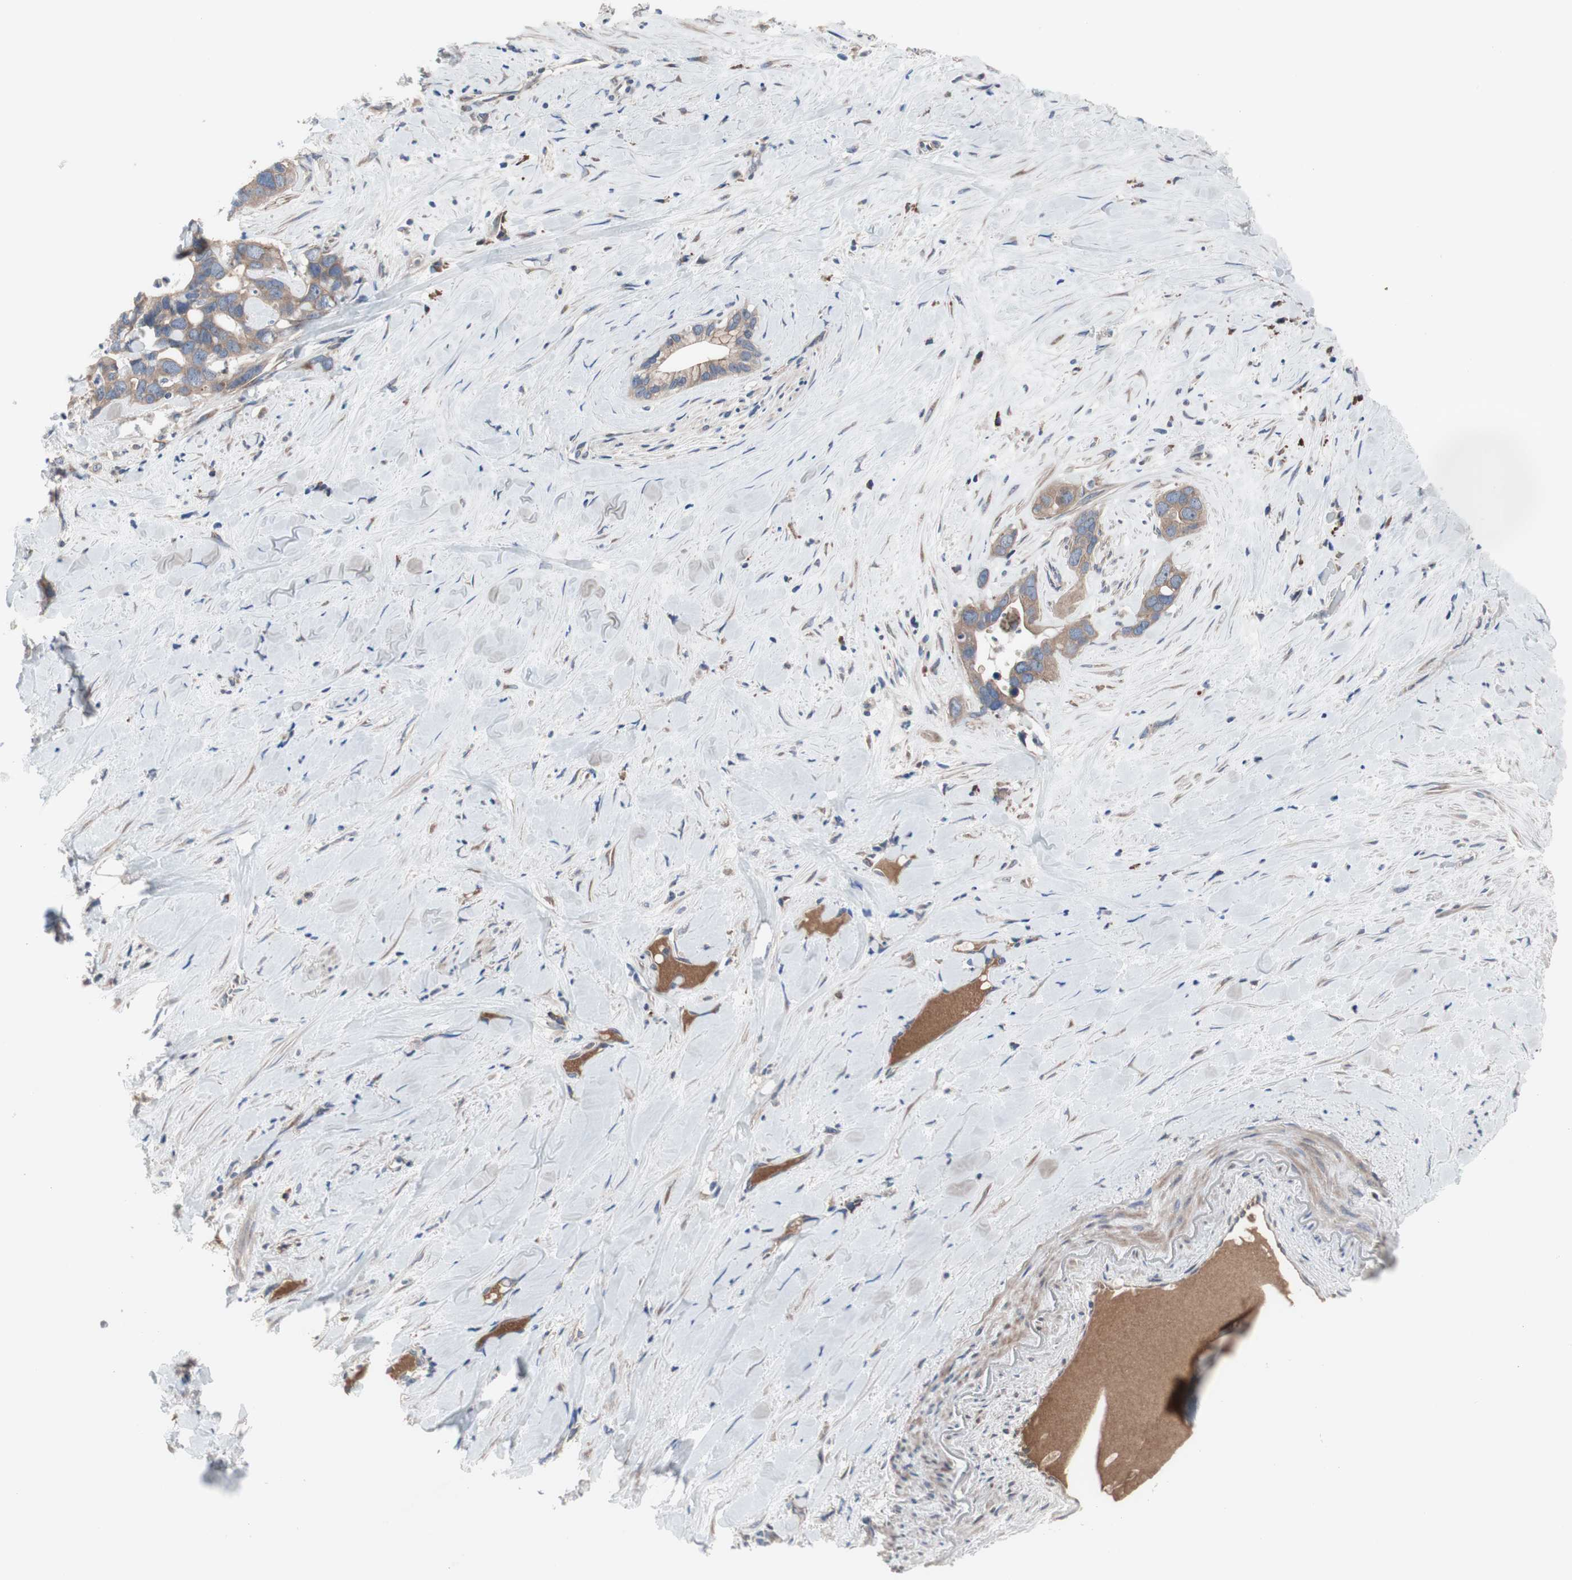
{"staining": {"intensity": "moderate", "quantity": ">75%", "location": "cytoplasmic/membranous"}, "tissue": "liver cancer", "cell_type": "Tumor cells", "image_type": "cancer", "snomed": [{"axis": "morphology", "description": "Cholangiocarcinoma"}, {"axis": "topography", "description": "Liver"}], "caption": "Human liver cholangiocarcinoma stained with a brown dye displays moderate cytoplasmic/membranous positive expression in about >75% of tumor cells.", "gene": "KANSL1", "patient": {"sex": "female", "age": 65}}